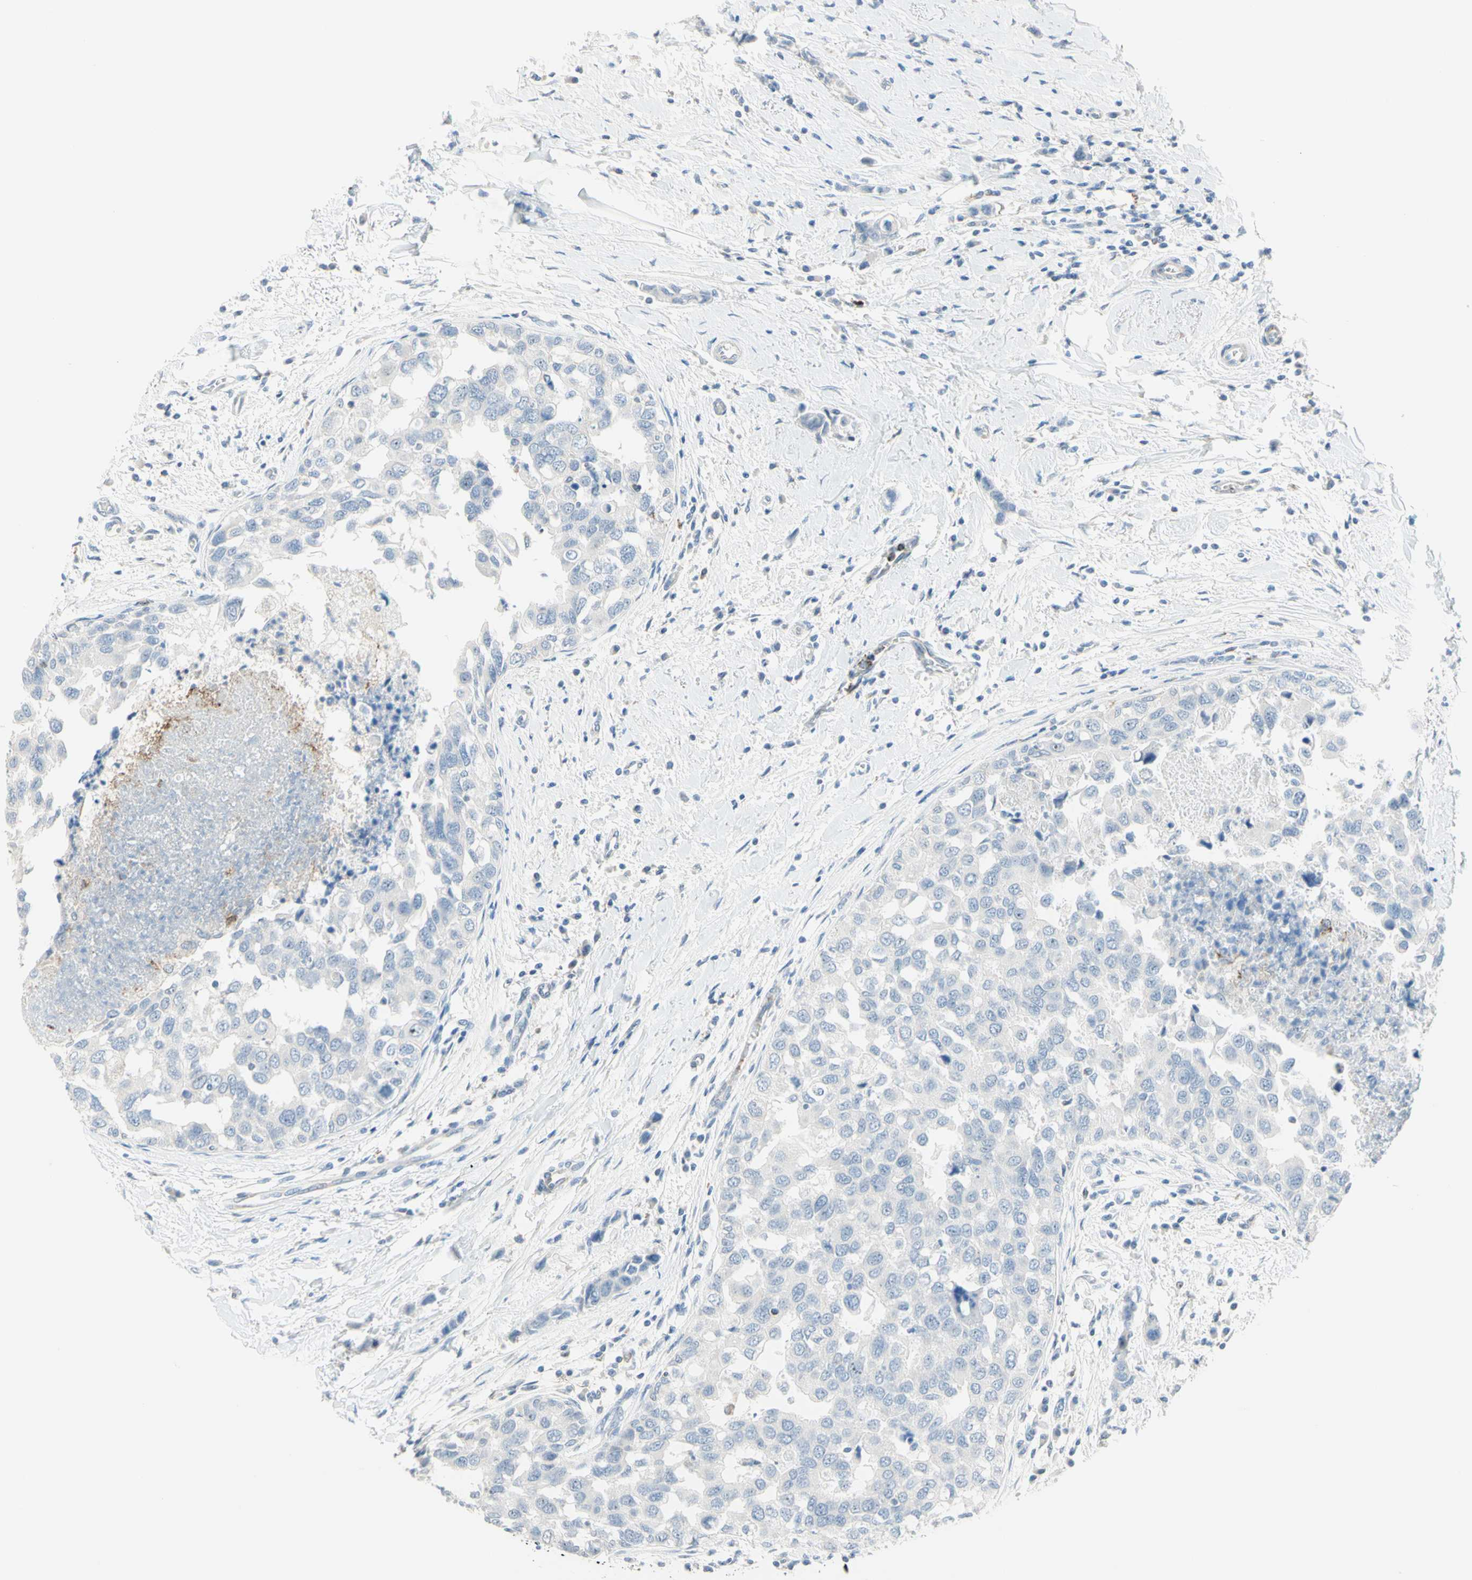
{"staining": {"intensity": "negative", "quantity": "none", "location": "none"}, "tissue": "breast cancer", "cell_type": "Tumor cells", "image_type": "cancer", "snomed": [{"axis": "morphology", "description": "Normal tissue, NOS"}, {"axis": "morphology", "description": "Duct carcinoma"}, {"axis": "topography", "description": "Breast"}], "caption": "The photomicrograph reveals no staining of tumor cells in breast cancer (invasive ductal carcinoma).", "gene": "CYSLTR1", "patient": {"sex": "female", "age": 50}}